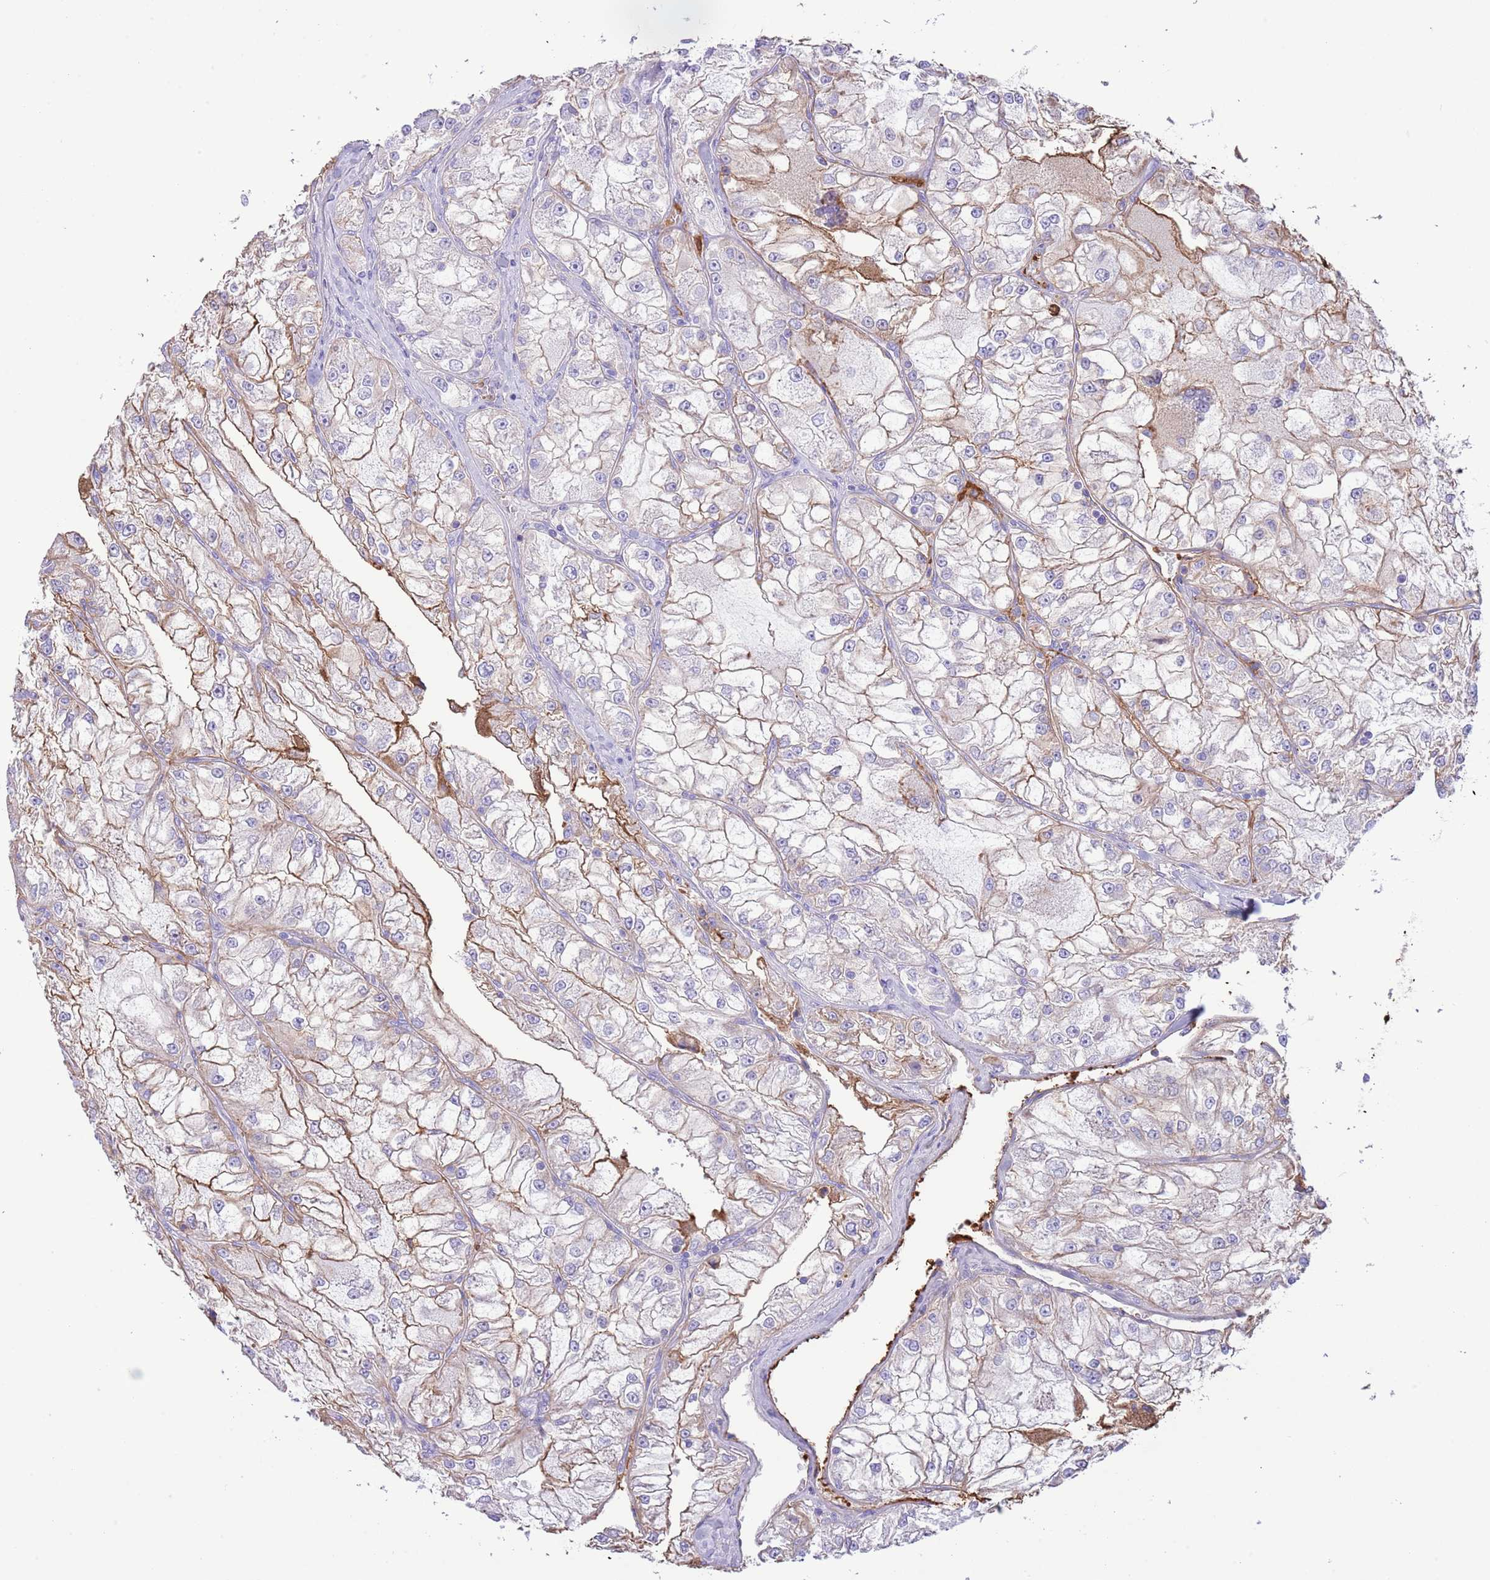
{"staining": {"intensity": "weak", "quantity": "25%-75%", "location": "cytoplasmic/membranous"}, "tissue": "renal cancer", "cell_type": "Tumor cells", "image_type": "cancer", "snomed": [{"axis": "morphology", "description": "Adenocarcinoma, NOS"}, {"axis": "topography", "description": "Kidney"}], "caption": "Protein analysis of renal cancer (adenocarcinoma) tissue displays weak cytoplasmic/membranous staining in about 25%-75% of tumor cells. (DAB (3,3'-diaminobenzidine) IHC with brightfield microscopy, high magnification).", "gene": "IGF1", "patient": {"sex": "female", "age": 72}}